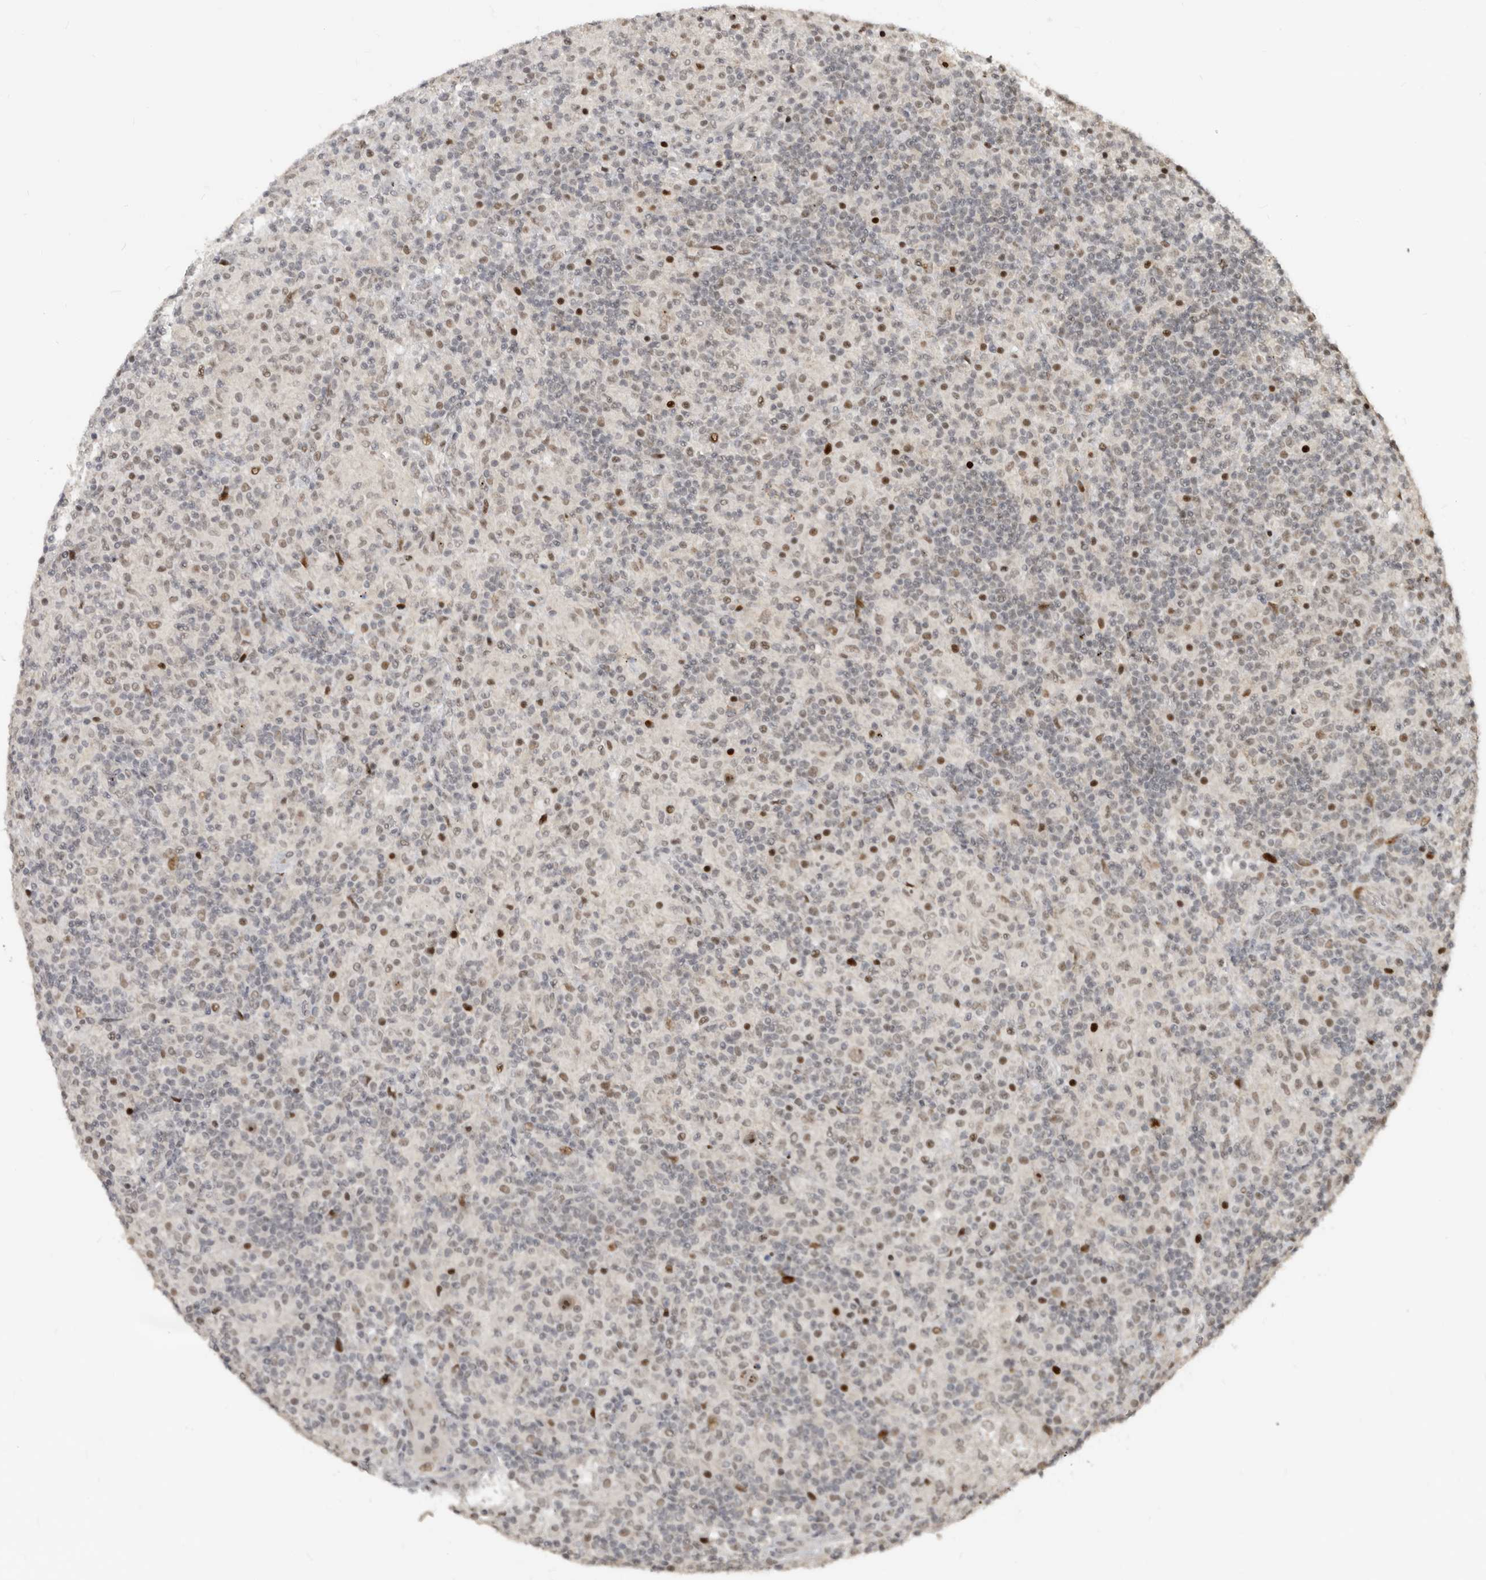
{"staining": {"intensity": "moderate", "quantity": ">75%", "location": "nuclear"}, "tissue": "lymphoma", "cell_type": "Tumor cells", "image_type": "cancer", "snomed": [{"axis": "morphology", "description": "Hodgkin's disease, NOS"}, {"axis": "topography", "description": "Lymph node"}], "caption": "Hodgkin's disease was stained to show a protein in brown. There is medium levels of moderate nuclear expression in about >75% of tumor cells.", "gene": "GPBP1L1", "patient": {"sex": "male", "age": 70}}